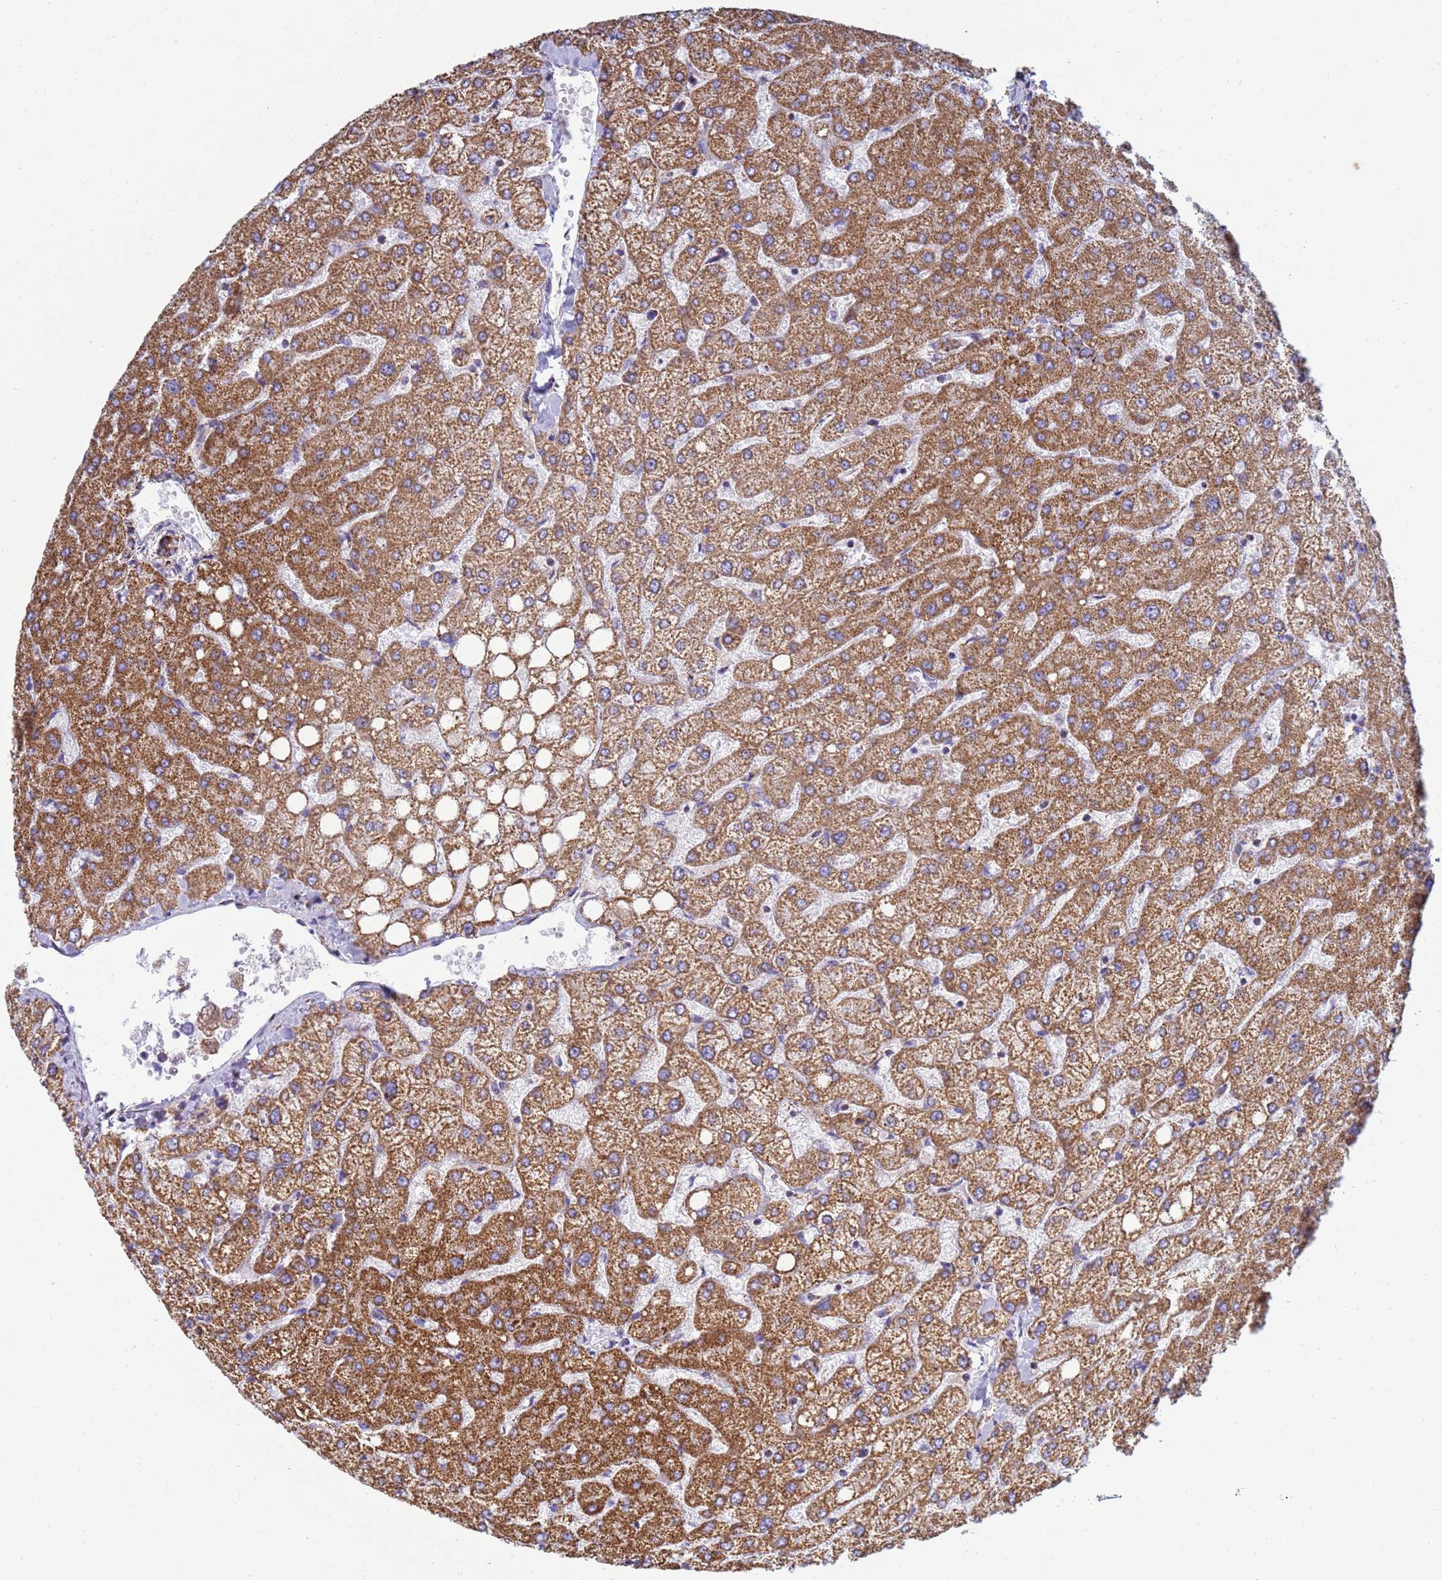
{"staining": {"intensity": "moderate", "quantity": ">75%", "location": "cytoplasmic/membranous"}, "tissue": "liver", "cell_type": "Cholangiocytes", "image_type": "normal", "snomed": [{"axis": "morphology", "description": "Normal tissue, NOS"}, {"axis": "topography", "description": "Liver"}], "caption": "Moderate cytoplasmic/membranous expression for a protein is seen in approximately >75% of cholangiocytes of benign liver using IHC.", "gene": "COQ4", "patient": {"sex": "female", "age": 54}}